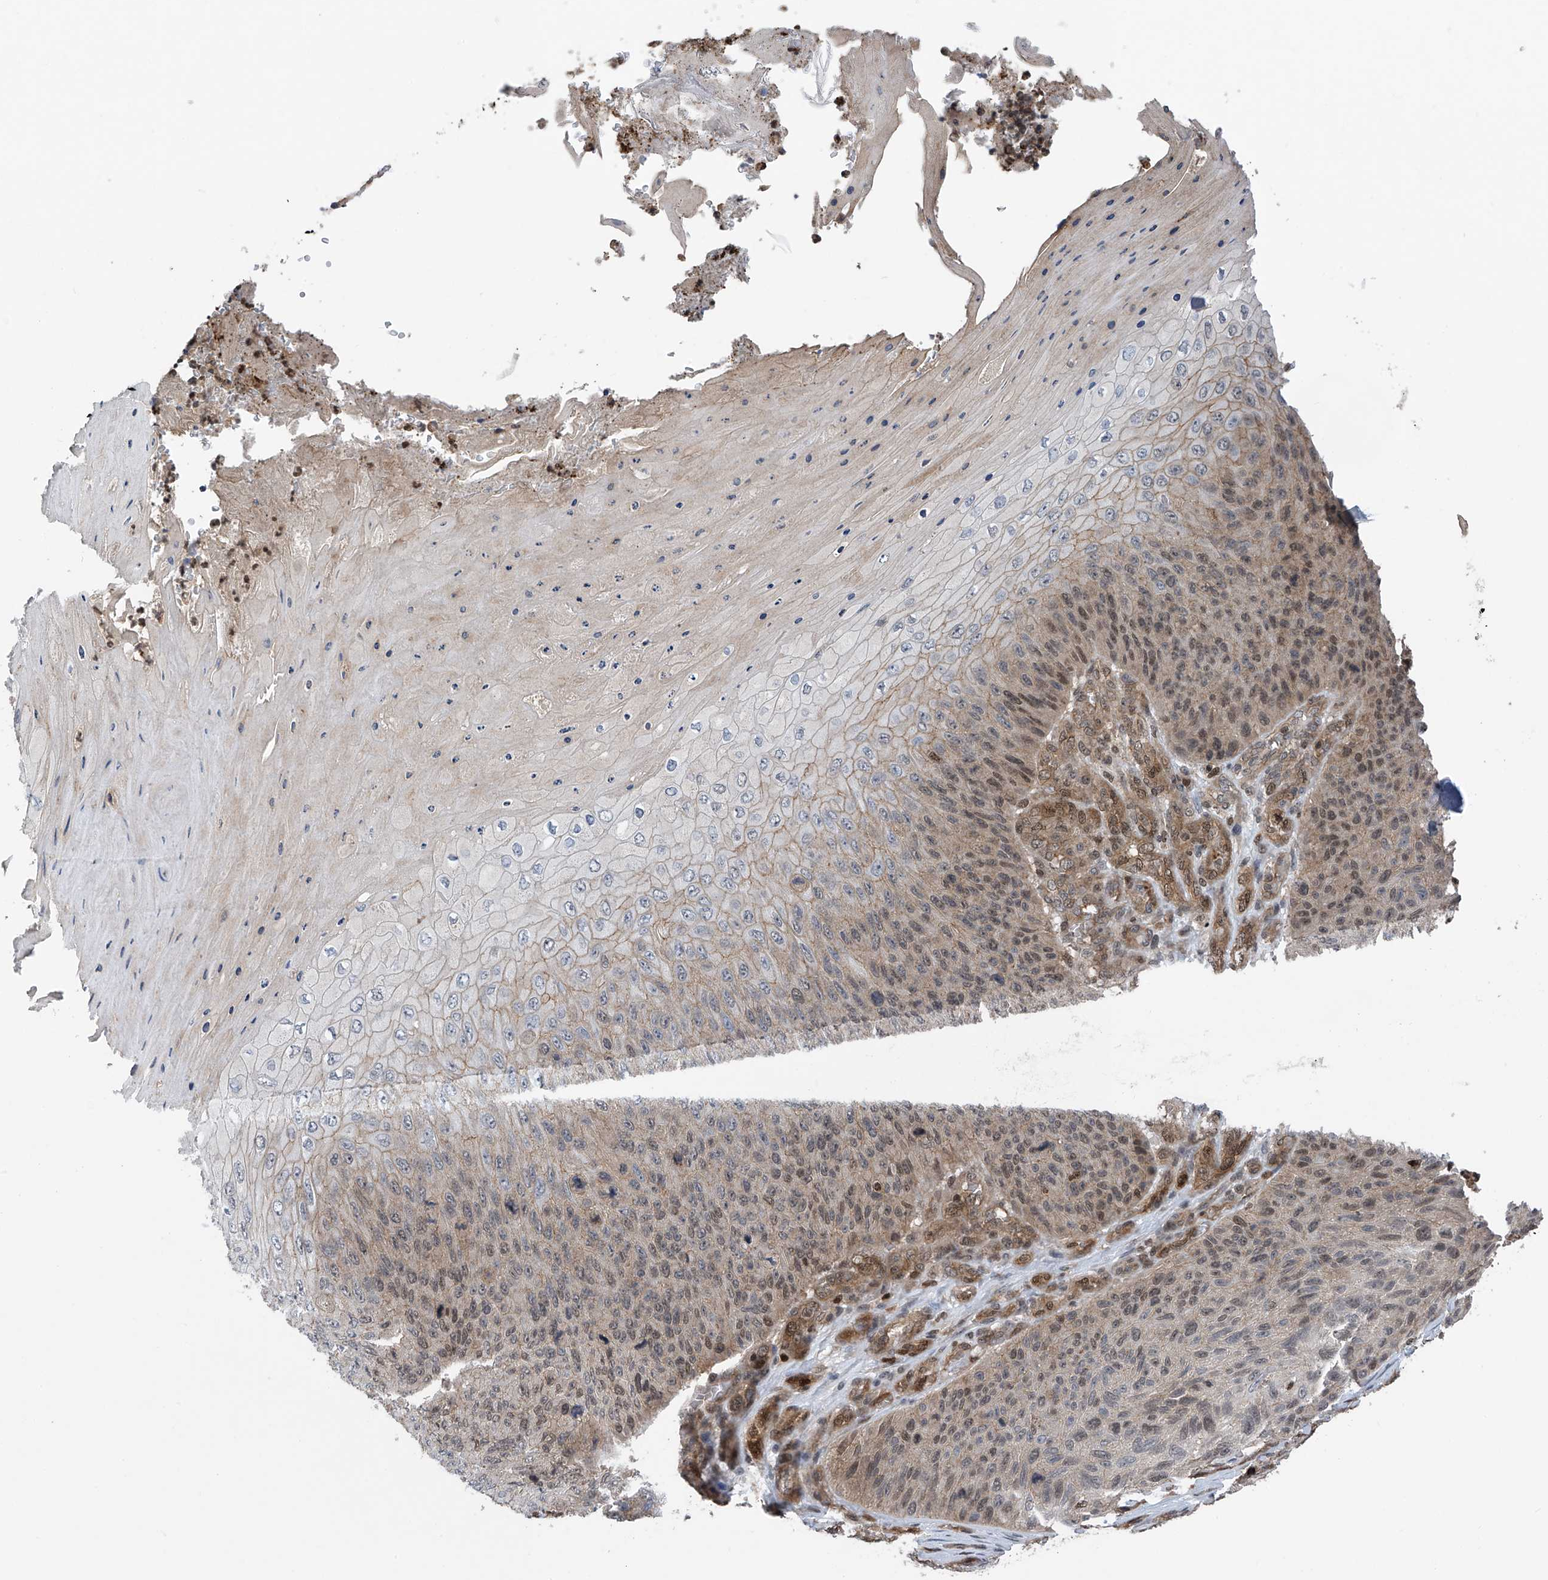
{"staining": {"intensity": "weak", "quantity": "25%-75%", "location": "cytoplasmic/membranous,nuclear"}, "tissue": "skin cancer", "cell_type": "Tumor cells", "image_type": "cancer", "snomed": [{"axis": "morphology", "description": "Squamous cell carcinoma, NOS"}, {"axis": "topography", "description": "Skin"}], "caption": "Brown immunohistochemical staining in human skin squamous cell carcinoma displays weak cytoplasmic/membranous and nuclear positivity in approximately 25%-75% of tumor cells.", "gene": "DNAJC9", "patient": {"sex": "female", "age": 88}}